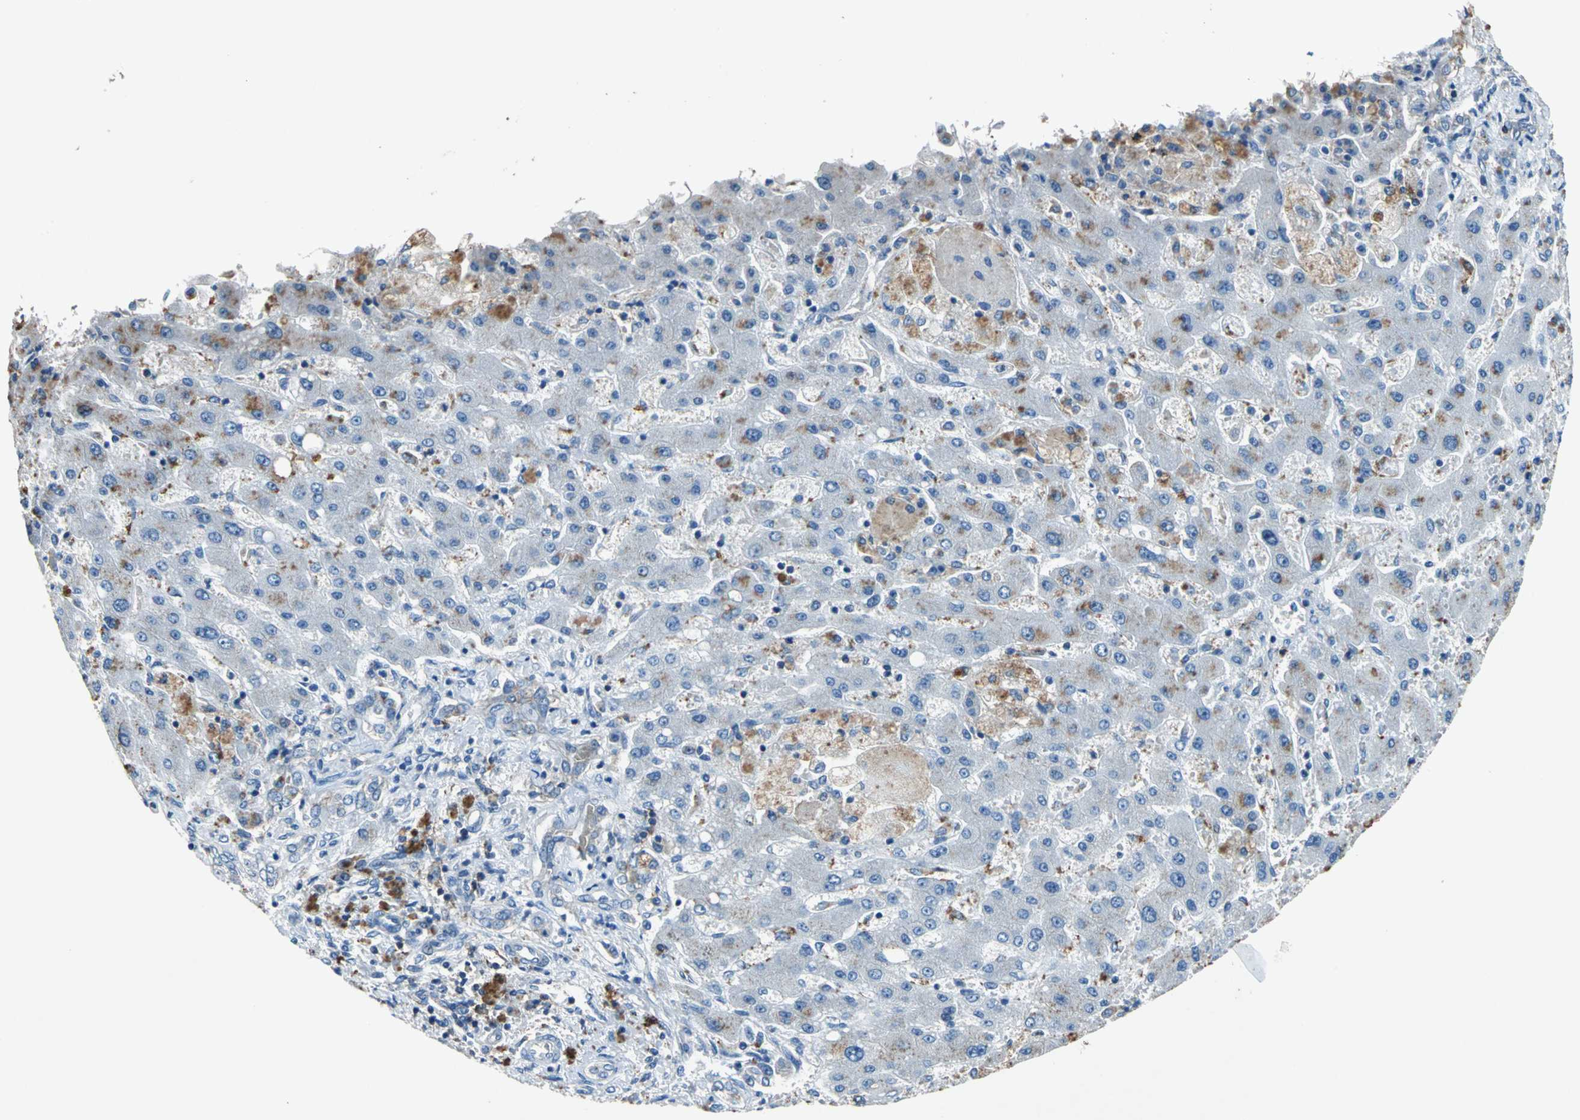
{"staining": {"intensity": "moderate", "quantity": "<25%", "location": "cytoplasmic/membranous"}, "tissue": "liver cancer", "cell_type": "Tumor cells", "image_type": "cancer", "snomed": [{"axis": "morphology", "description": "Cholangiocarcinoma"}, {"axis": "topography", "description": "Liver"}], "caption": "Tumor cells show moderate cytoplasmic/membranous positivity in approximately <25% of cells in cholangiocarcinoma (liver).", "gene": "RPS13", "patient": {"sex": "male", "age": 50}}